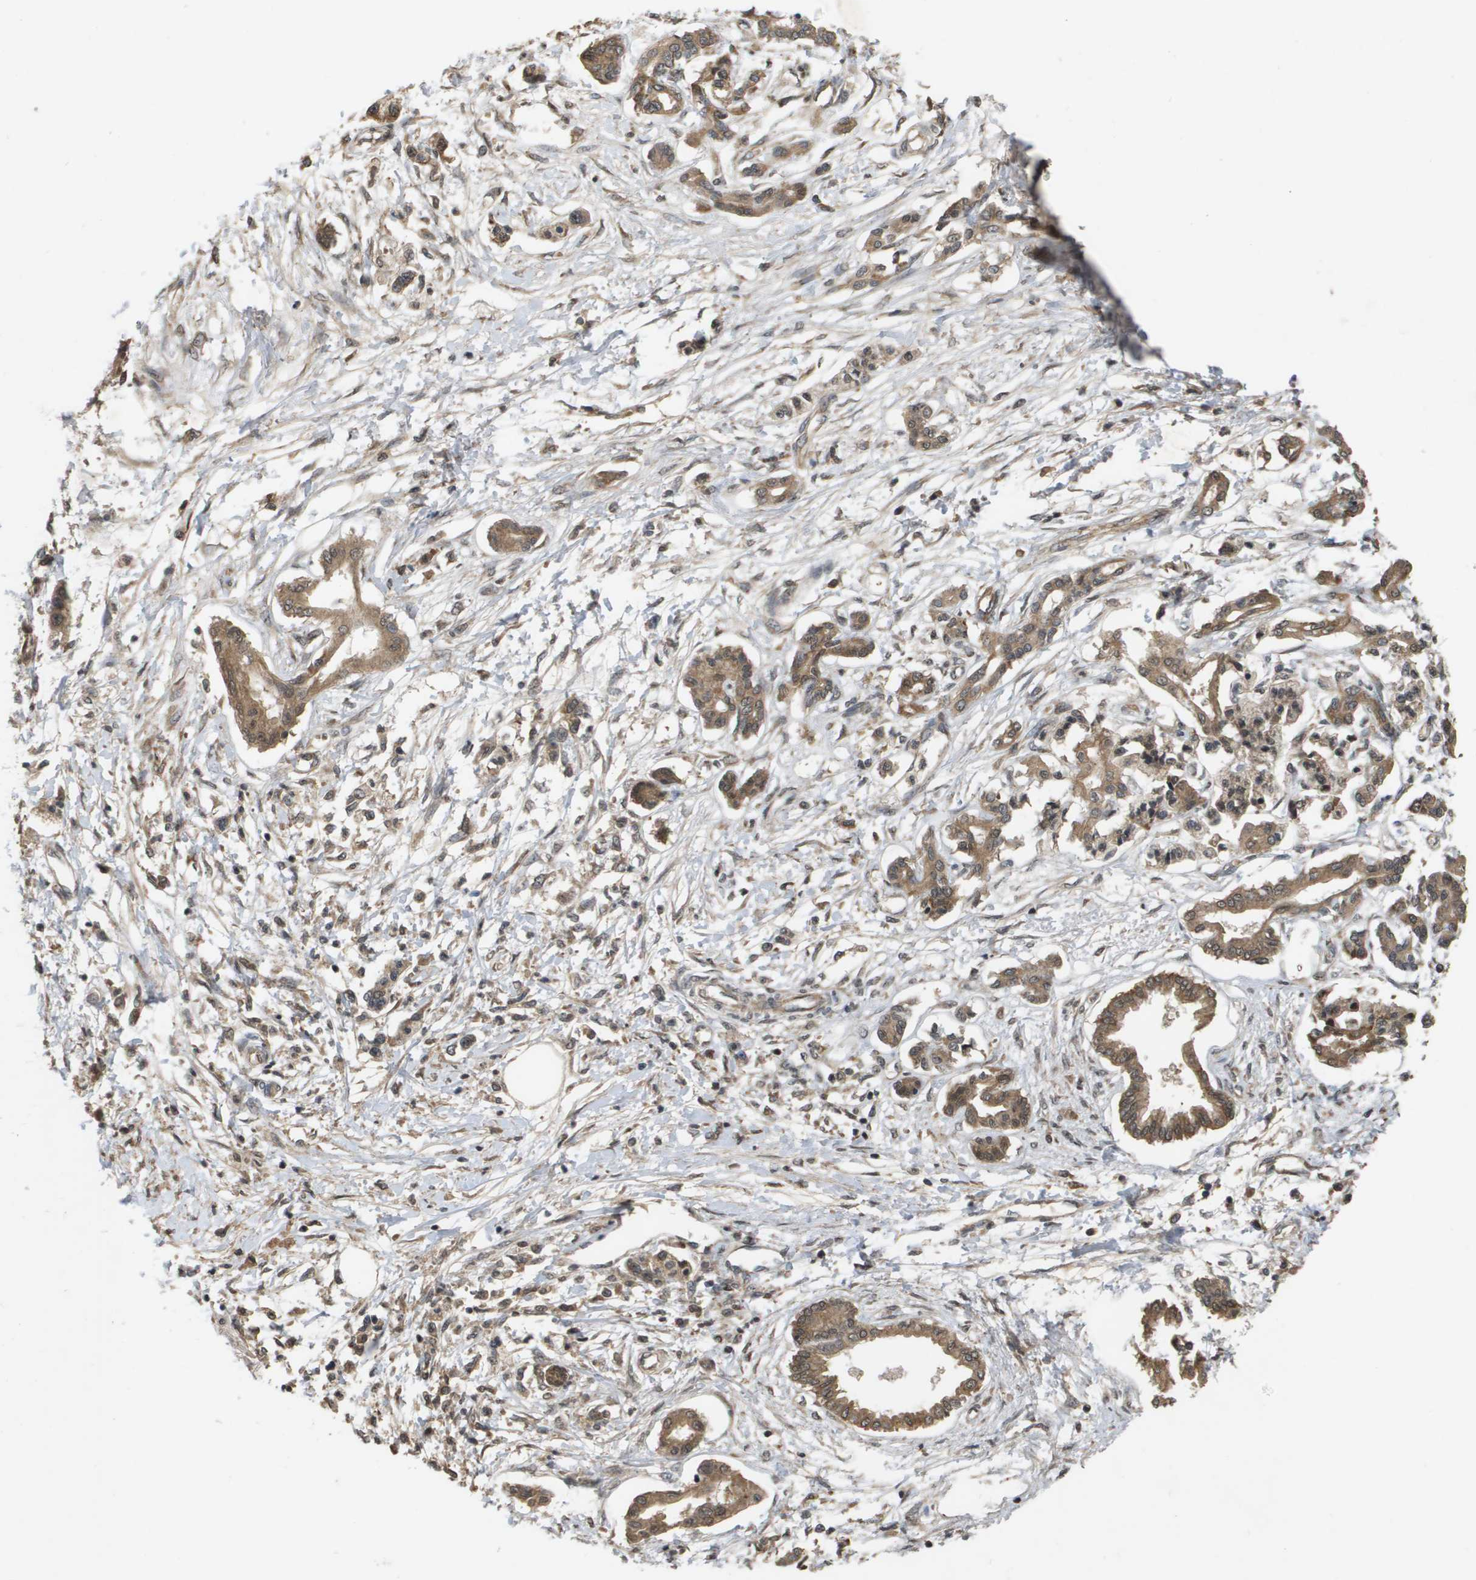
{"staining": {"intensity": "moderate", "quantity": ">75%", "location": "cytoplasmic/membranous"}, "tissue": "pancreatic cancer", "cell_type": "Tumor cells", "image_type": "cancer", "snomed": [{"axis": "morphology", "description": "Adenocarcinoma, NOS"}, {"axis": "topography", "description": "Pancreas"}], "caption": "IHC photomicrograph of human pancreatic cancer stained for a protein (brown), which demonstrates medium levels of moderate cytoplasmic/membranous positivity in approximately >75% of tumor cells.", "gene": "SPTLC1", "patient": {"sex": "male", "age": 56}}